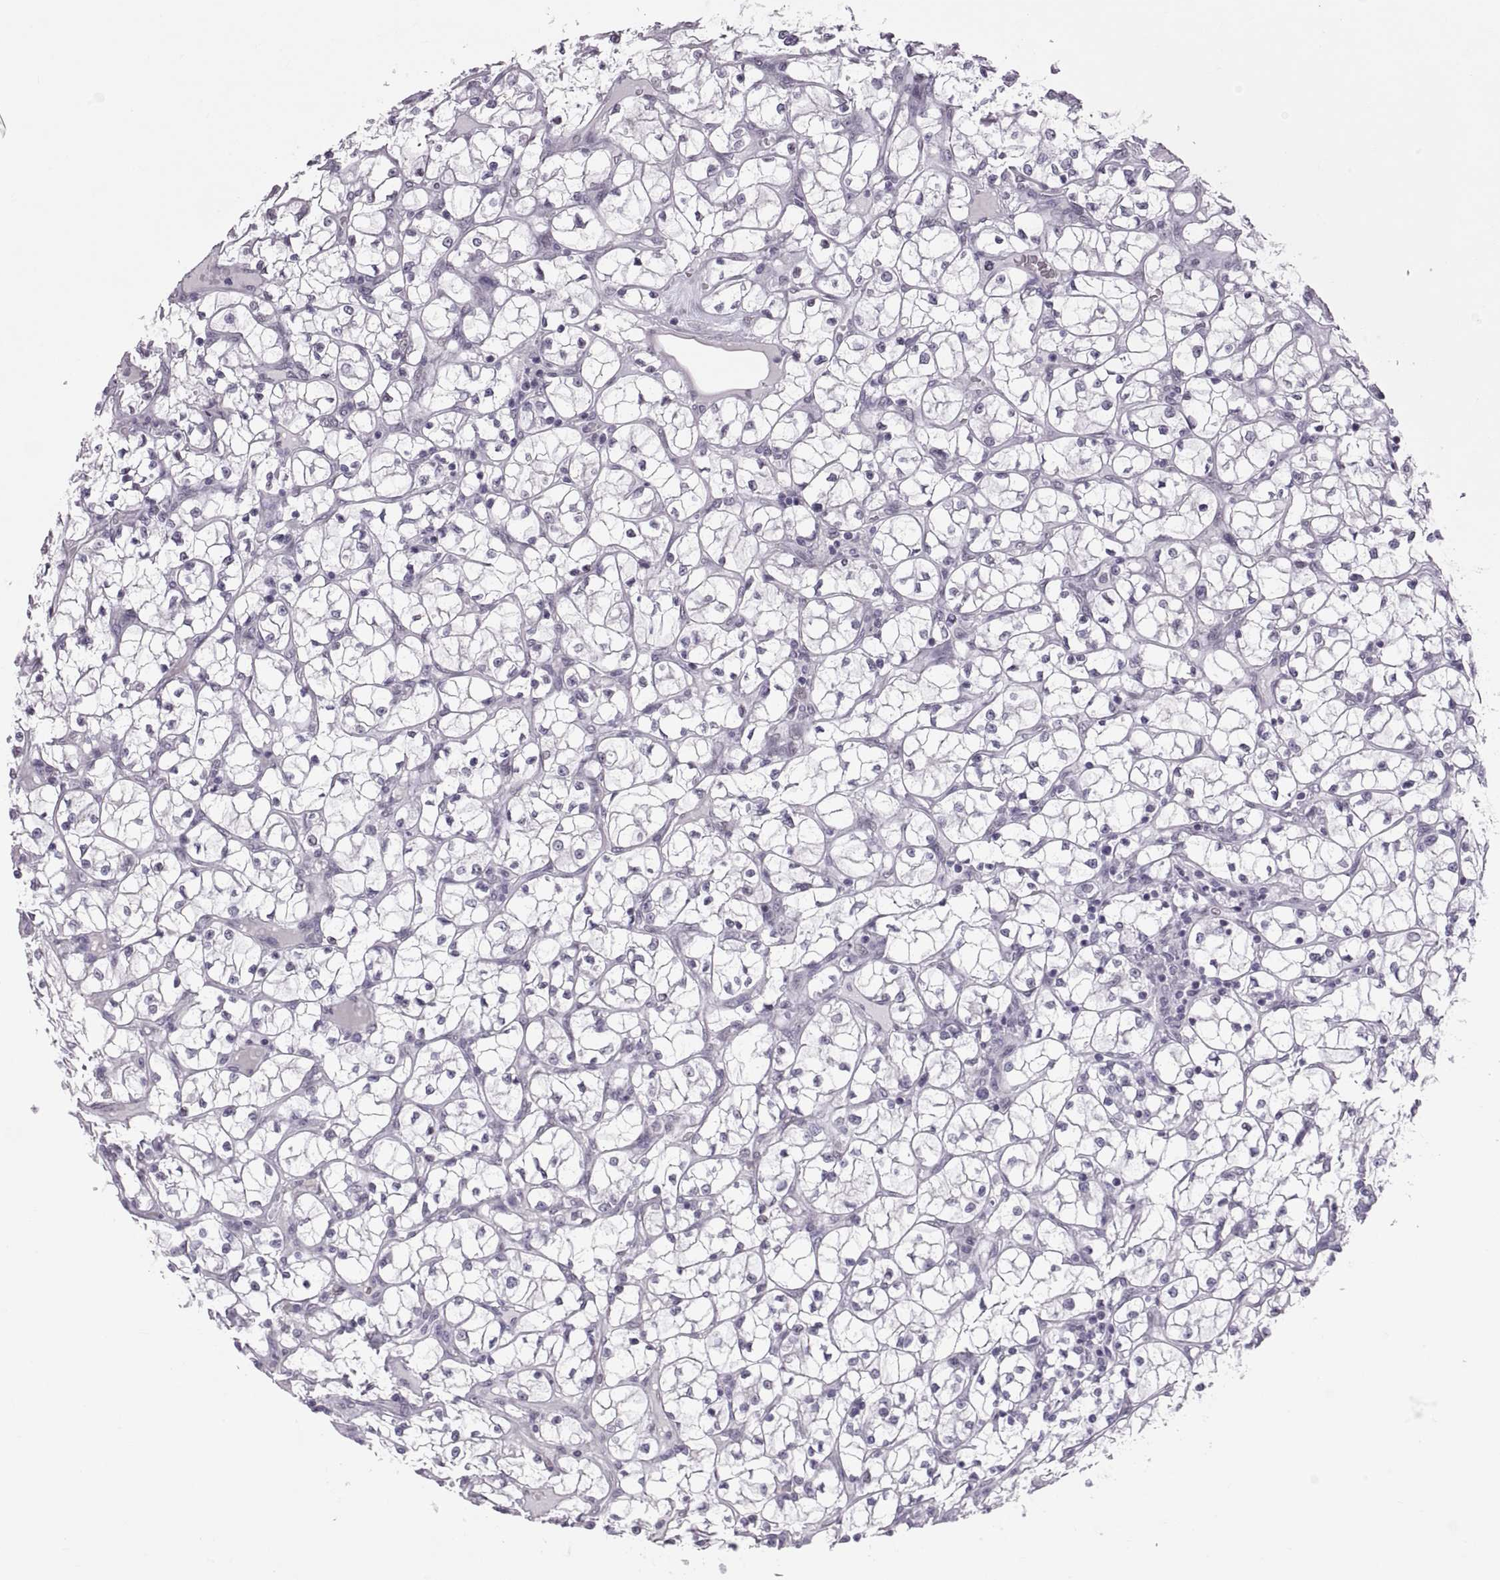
{"staining": {"intensity": "negative", "quantity": "none", "location": "none"}, "tissue": "renal cancer", "cell_type": "Tumor cells", "image_type": "cancer", "snomed": [{"axis": "morphology", "description": "Adenocarcinoma, NOS"}, {"axis": "topography", "description": "Kidney"}], "caption": "A photomicrograph of human renal adenocarcinoma is negative for staining in tumor cells. (DAB immunohistochemistry, high magnification).", "gene": "KRT77", "patient": {"sex": "female", "age": 64}}